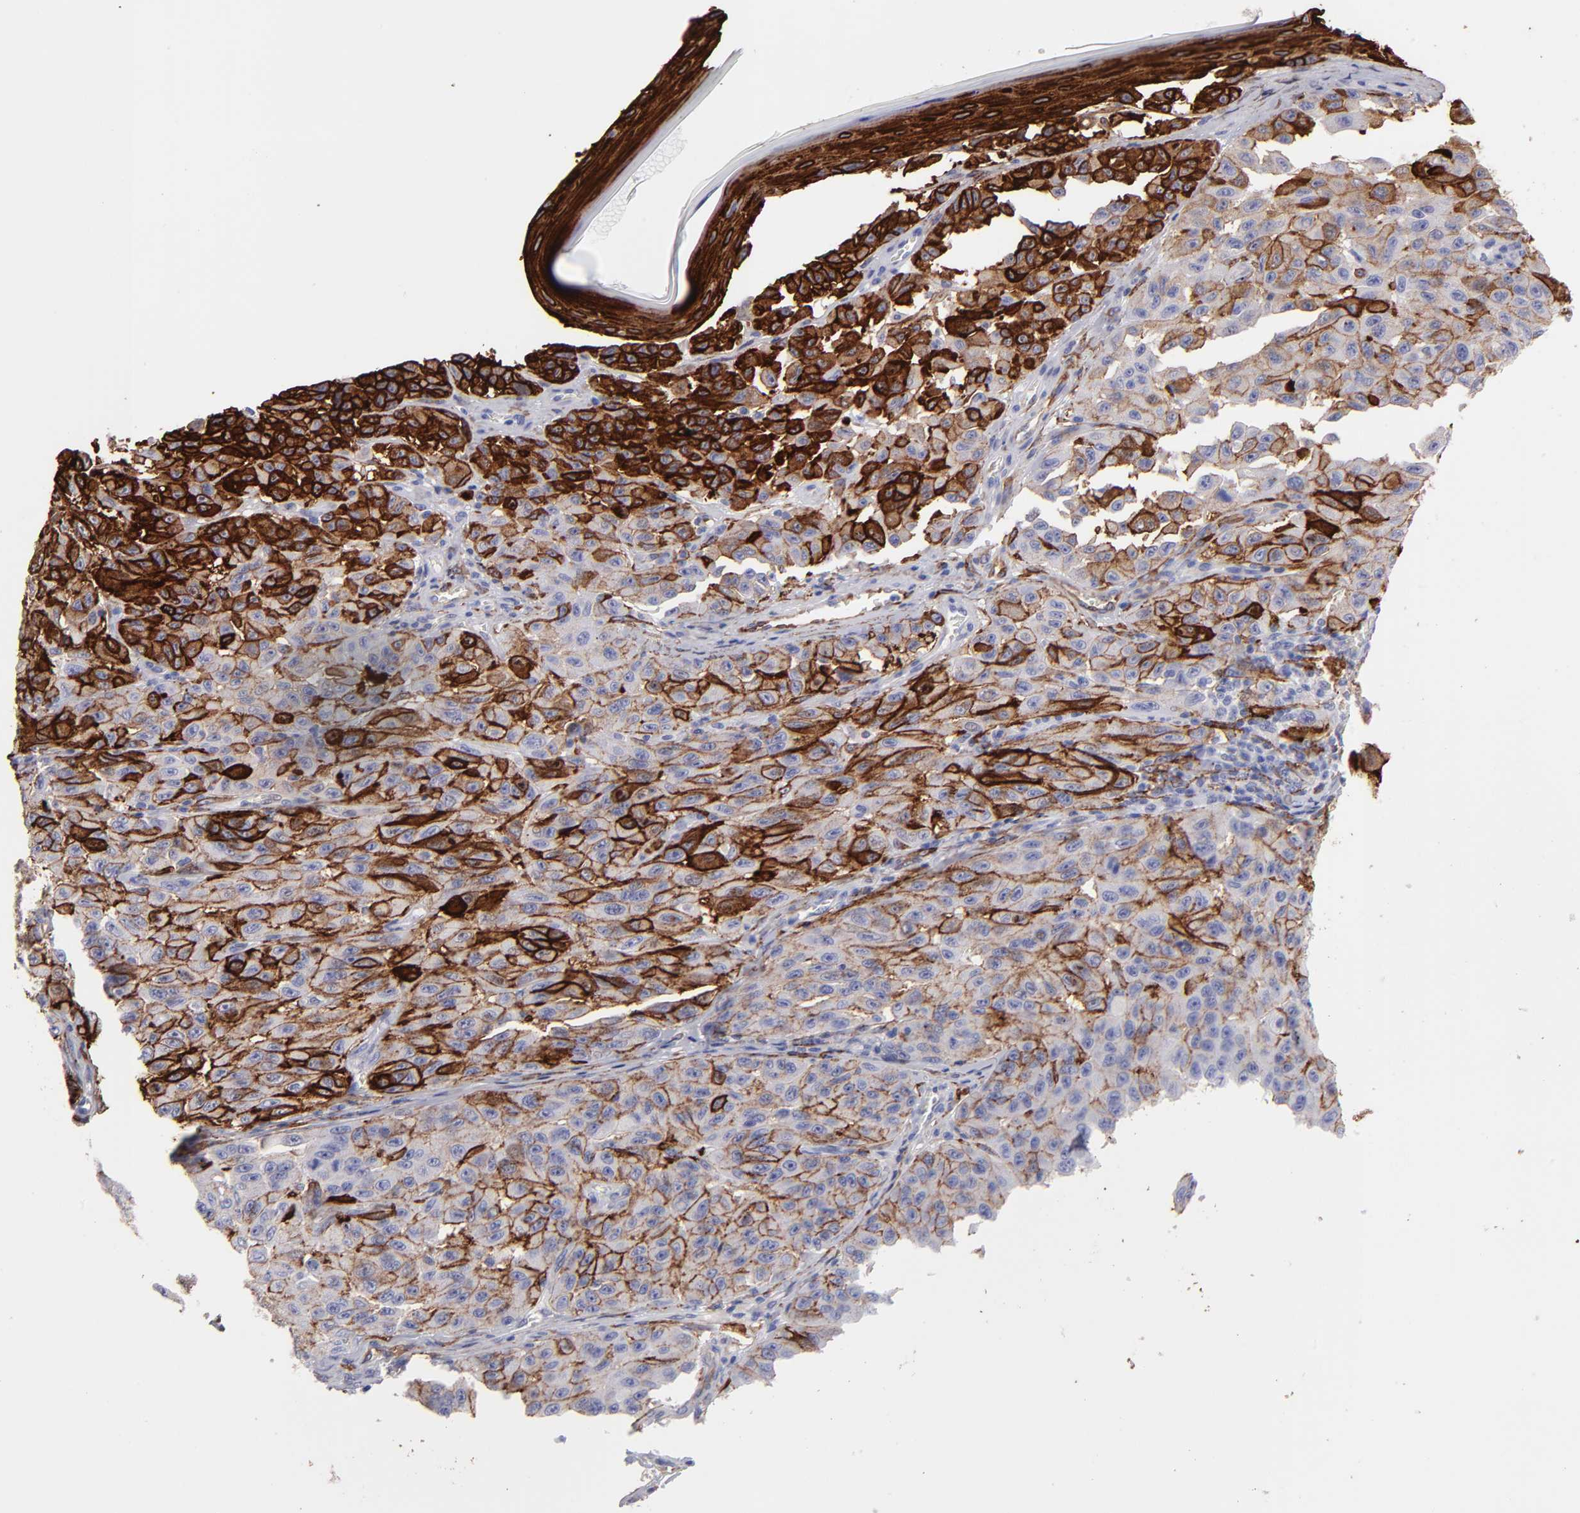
{"staining": {"intensity": "moderate", "quantity": "25%-75%", "location": "cytoplasmic/membranous"}, "tissue": "melanoma", "cell_type": "Tumor cells", "image_type": "cancer", "snomed": [{"axis": "morphology", "description": "Malignant melanoma, NOS"}, {"axis": "topography", "description": "Skin"}], "caption": "Human malignant melanoma stained for a protein (brown) displays moderate cytoplasmic/membranous positive expression in approximately 25%-75% of tumor cells.", "gene": "AHNAK2", "patient": {"sex": "male", "age": 30}}